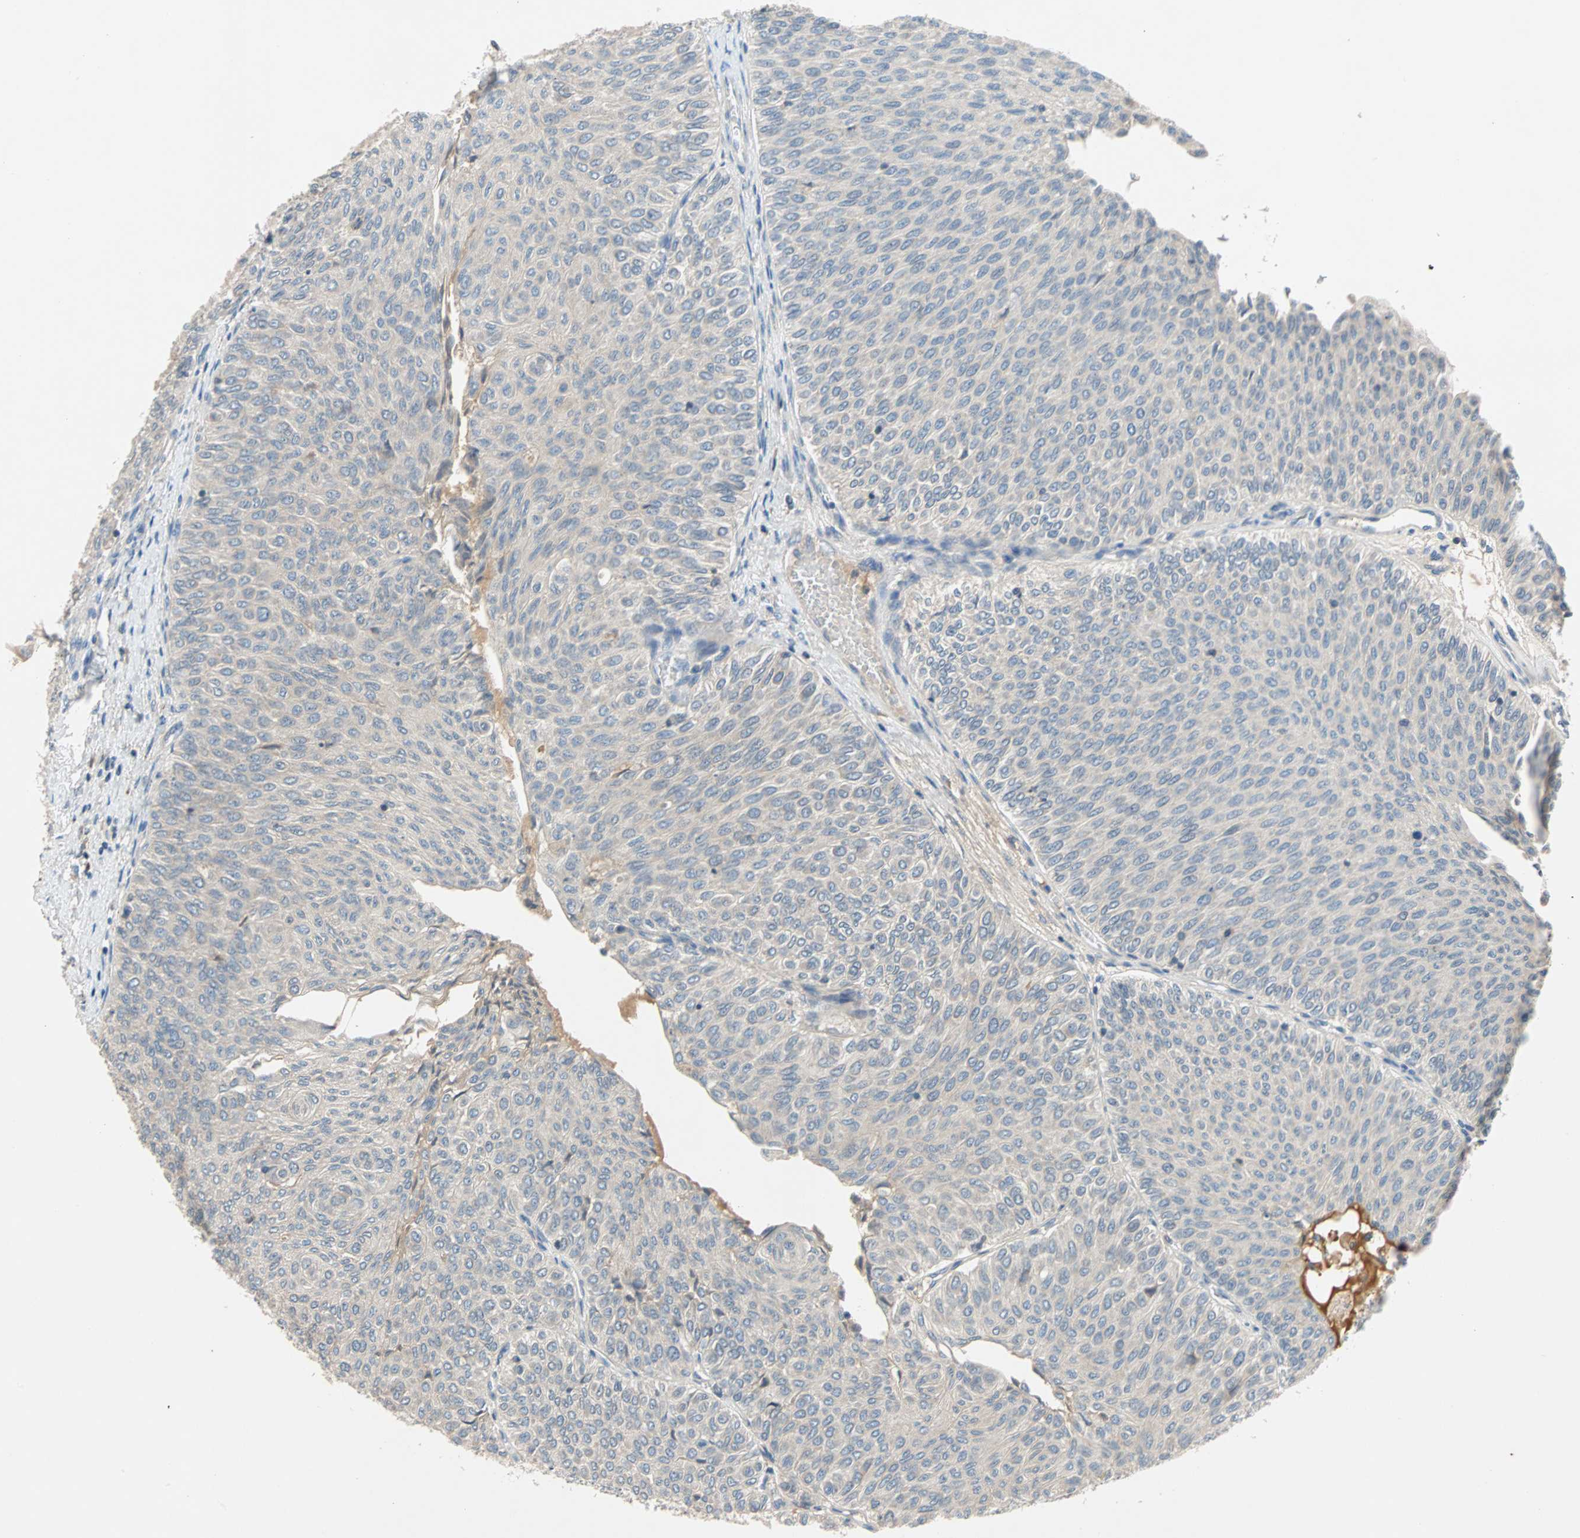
{"staining": {"intensity": "negative", "quantity": "none", "location": "none"}, "tissue": "urothelial cancer", "cell_type": "Tumor cells", "image_type": "cancer", "snomed": [{"axis": "morphology", "description": "Urothelial carcinoma, Low grade"}, {"axis": "topography", "description": "Urinary bladder"}], "caption": "Histopathology image shows no protein positivity in tumor cells of urothelial cancer tissue.", "gene": "MAP4K1", "patient": {"sex": "male", "age": 78}}